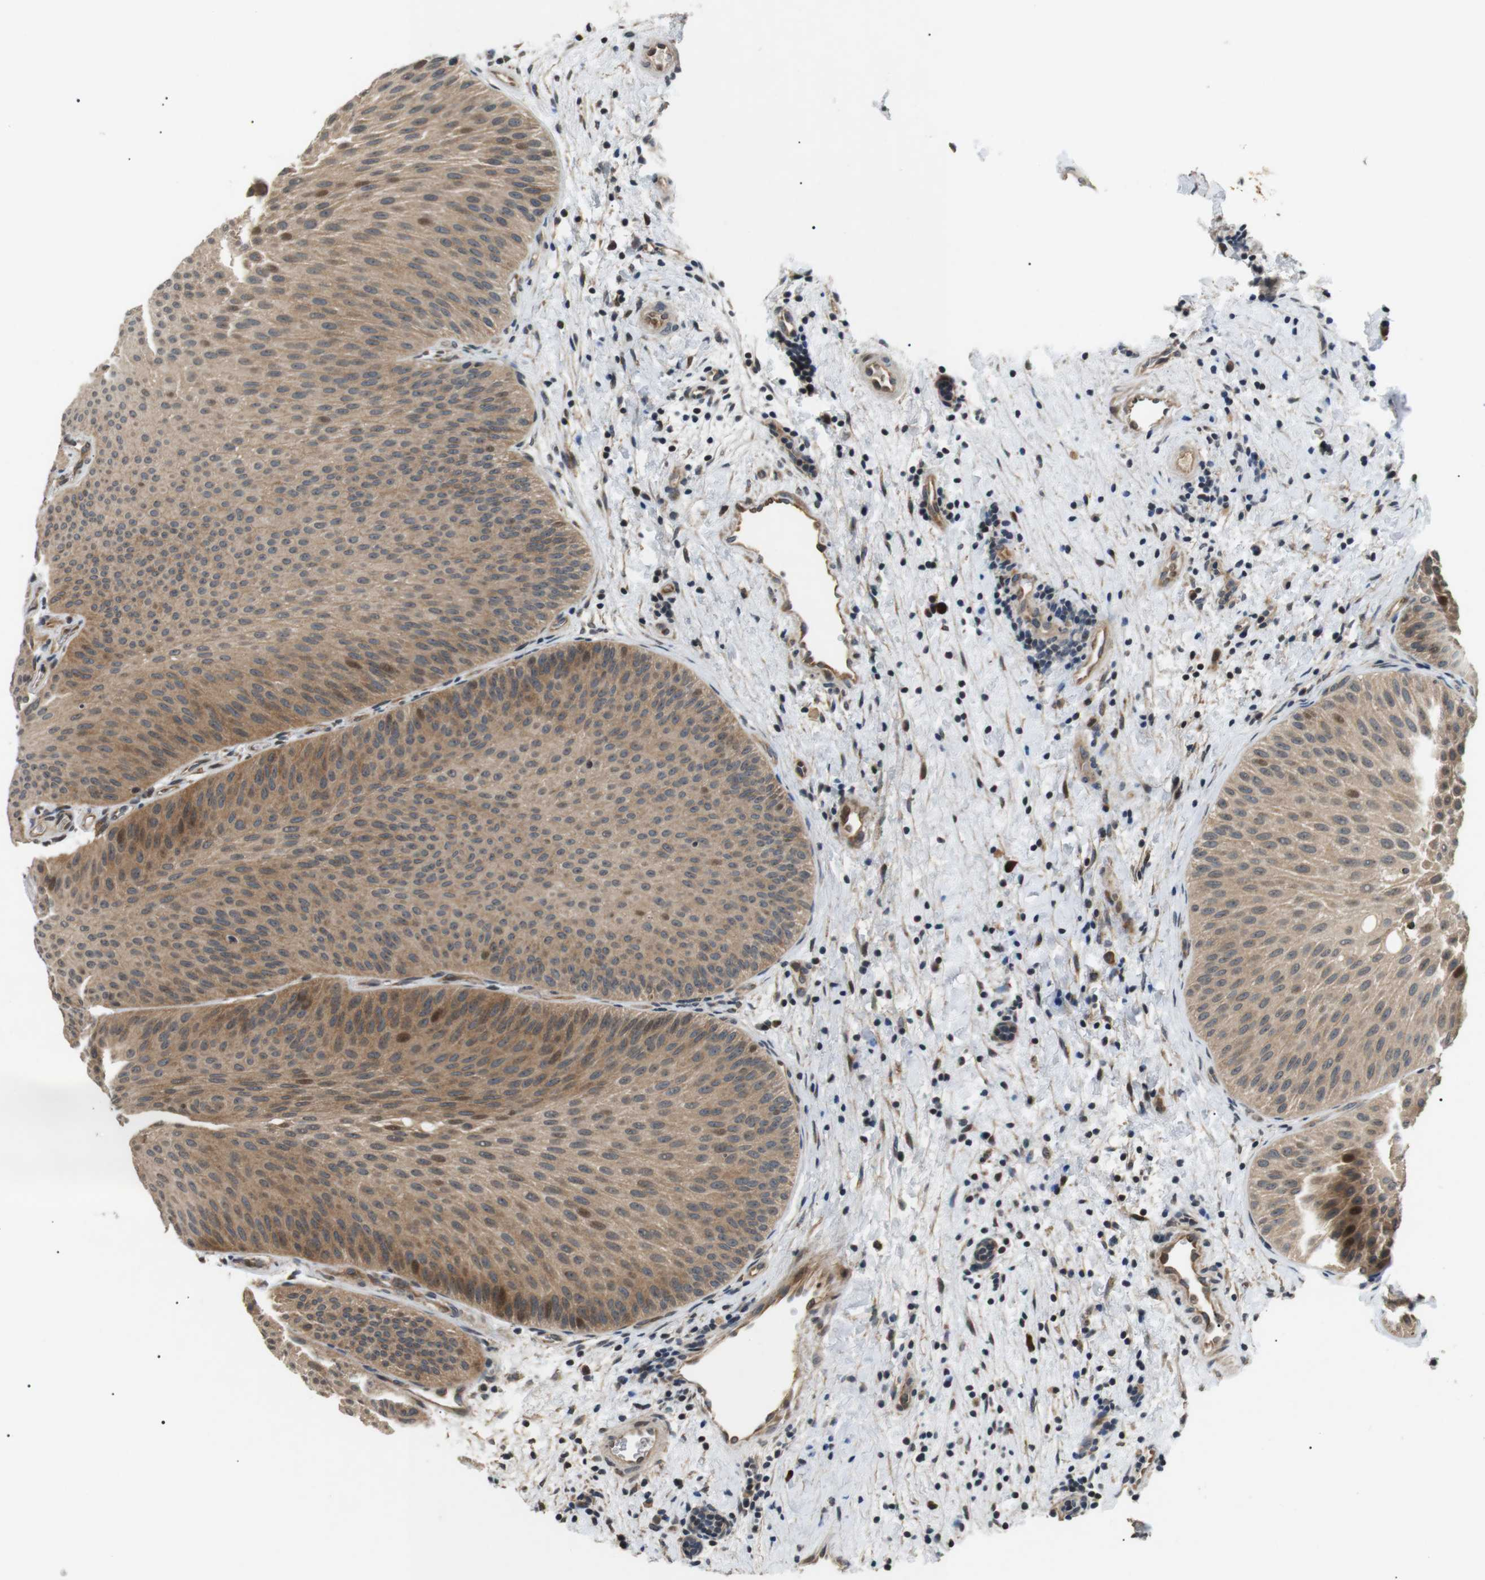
{"staining": {"intensity": "moderate", "quantity": "25%-75%", "location": "cytoplasmic/membranous"}, "tissue": "urothelial cancer", "cell_type": "Tumor cells", "image_type": "cancer", "snomed": [{"axis": "morphology", "description": "Urothelial carcinoma, Low grade"}, {"axis": "topography", "description": "Urinary bladder"}], "caption": "Urothelial cancer stained for a protein (brown) displays moderate cytoplasmic/membranous positive staining in approximately 25%-75% of tumor cells.", "gene": "HSPA13", "patient": {"sex": "female", "age": 60}}